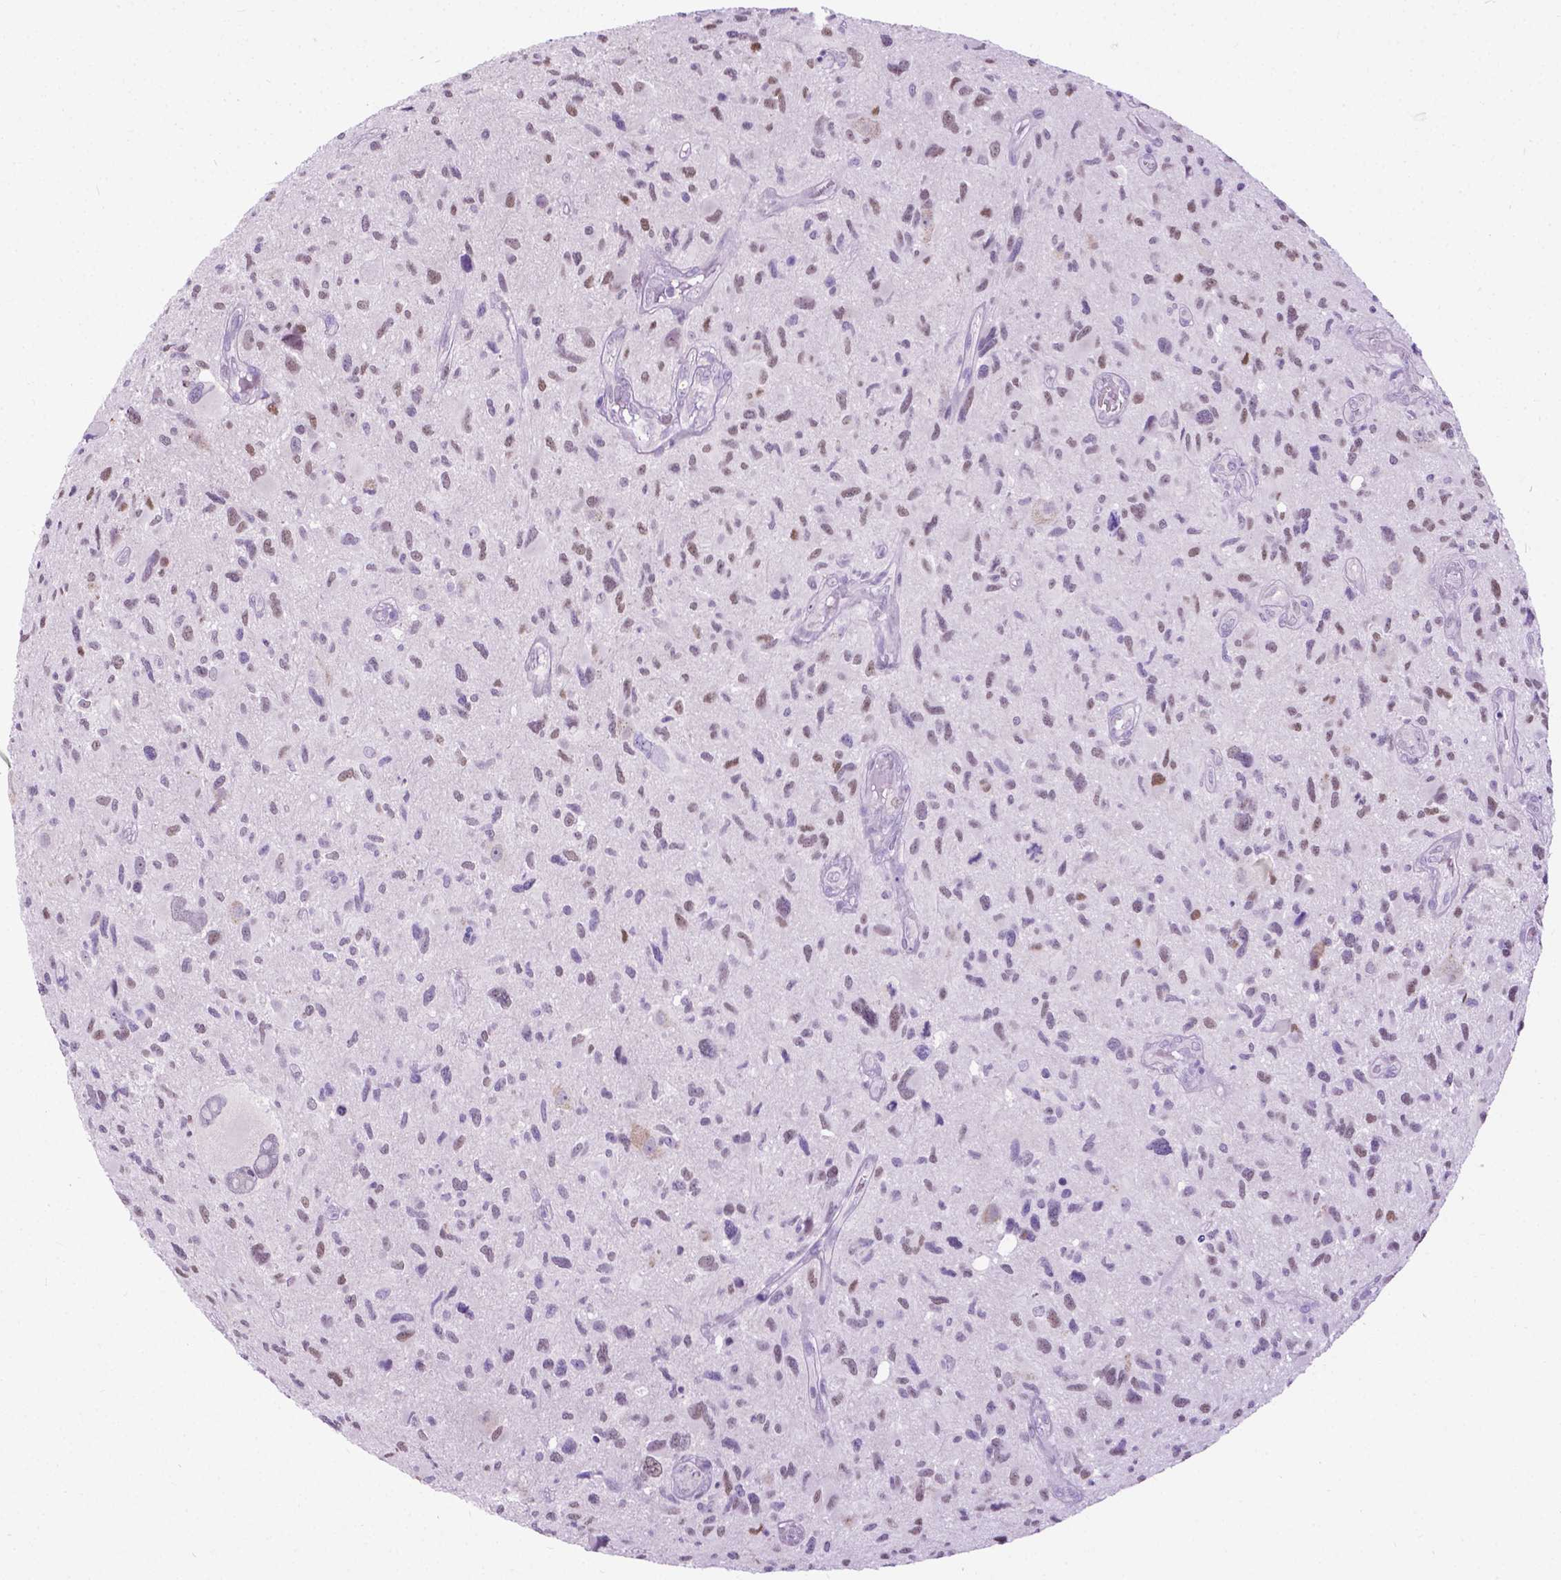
{"staining": {"intensity": "weak", "quantity": "25%-75%", "location": "nuclear"}, "tissue": "glioma", "cell_type": "Tumor cells", "image_type": "cancer", "snomed": [{"axis": "morphology", "description": "Glioma, malignant, NOS"}, {"axis": "morphology", "description": "Glioma, malignant, High grade"}, {"axis": "topography", "description": "Brain"}], "caption": "Immunohistochemical staining of human glioma displays low levels of weak nuclear protein positivity in about 25%-75% of tumor cells.", "gene": "APCDD1L", "patient": {"sex": "female", "age": 71}}